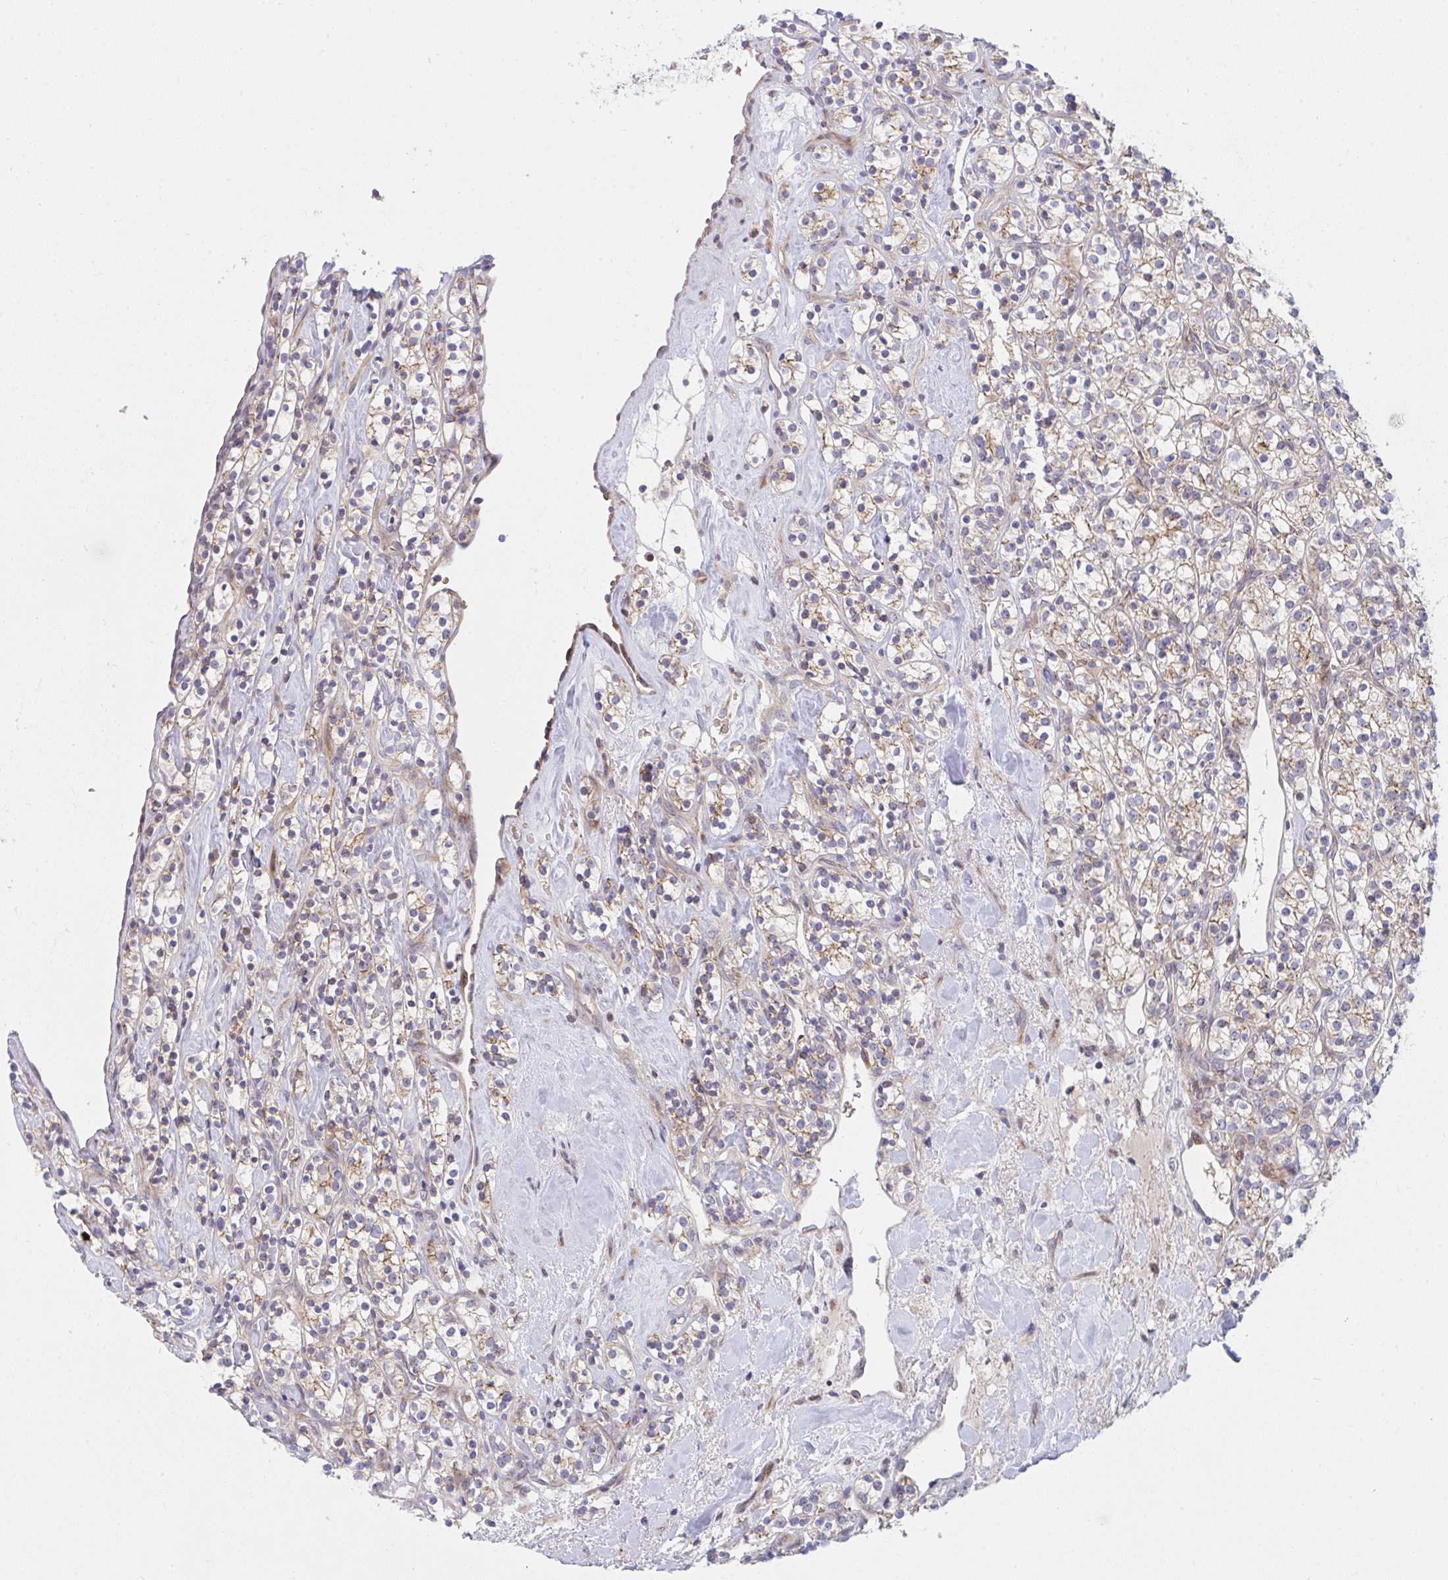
{"staining": {"intensity": "weak", "quantity": "25%-75%", "location": "cytoplasmic/membranous"}, "tissue": "renal cancer", "cell_type": "Tumor cells", "image_type": "cancer", "snomed": [{"axis": "morphology", "description": "Adenocarcinoma, NOS"}, {"axis": "topography", "description": "Kidney"}], "caption": "A histopathology image of human renal adenocarcinoma stained for a protein displays weak cytoplasmic/membranous brown staining in tumor cells.", "gene": "TNFSF4", "patient": {"sex": "male", "age": 77}}